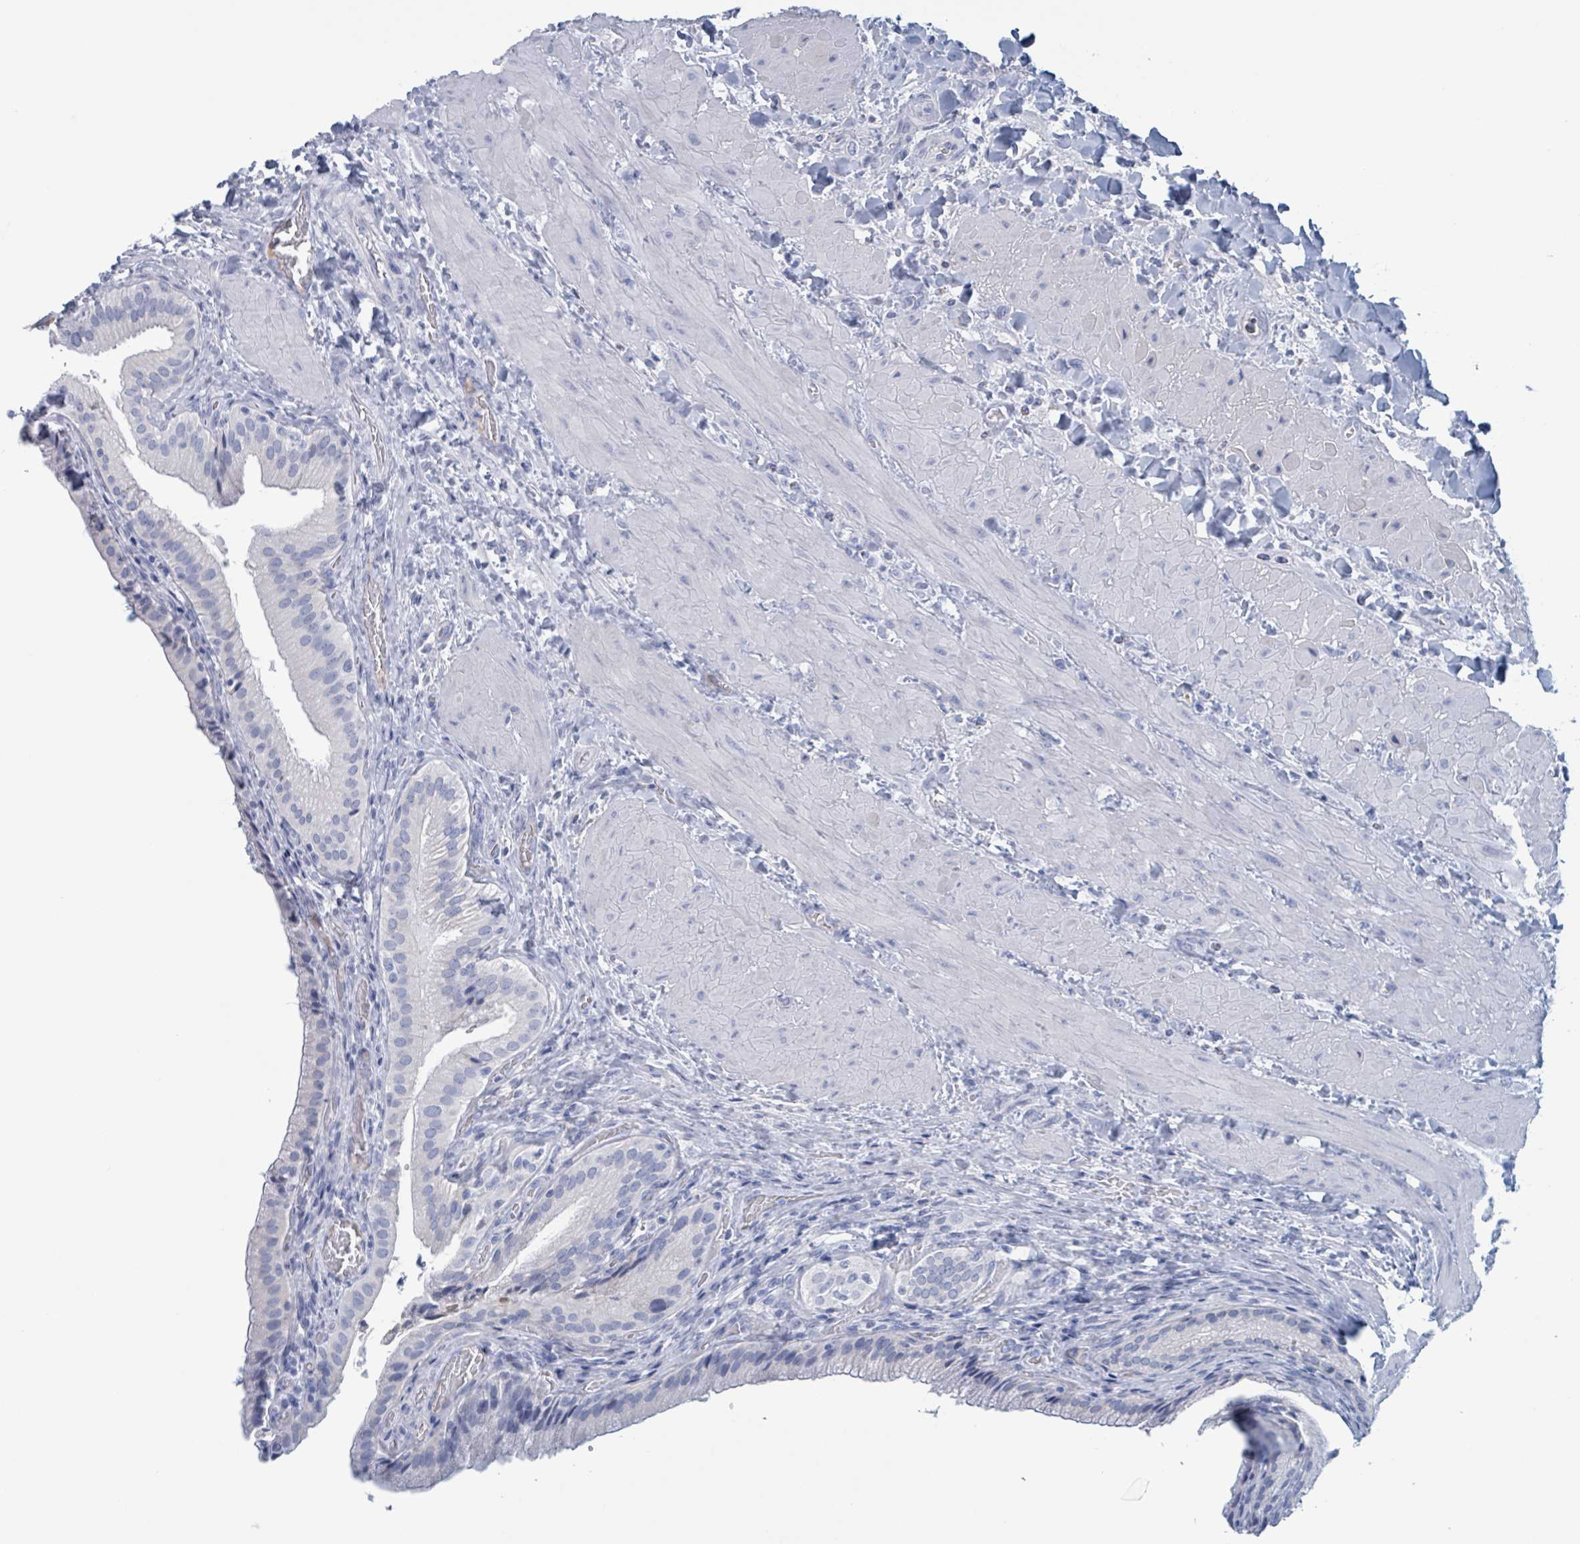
{"staining": {"intensity": "negative", "quantity": "none", "location": "none"}, "tissue": "gallbladder", "cell_type": "Glandular cells", "image_type": "normal", "snomed": [{"axis": "morphology", "description": "Normal tissue, NOS"}, {"axis": "topography", "description": "Gallbladder"}], "caption": "The IHC photomicrograph has no significant staining in glandular cells of gallbladder. Nuclei are stained in blue.", "gene": "KLK4", "patient": {"sex": "male", "age": 24}}